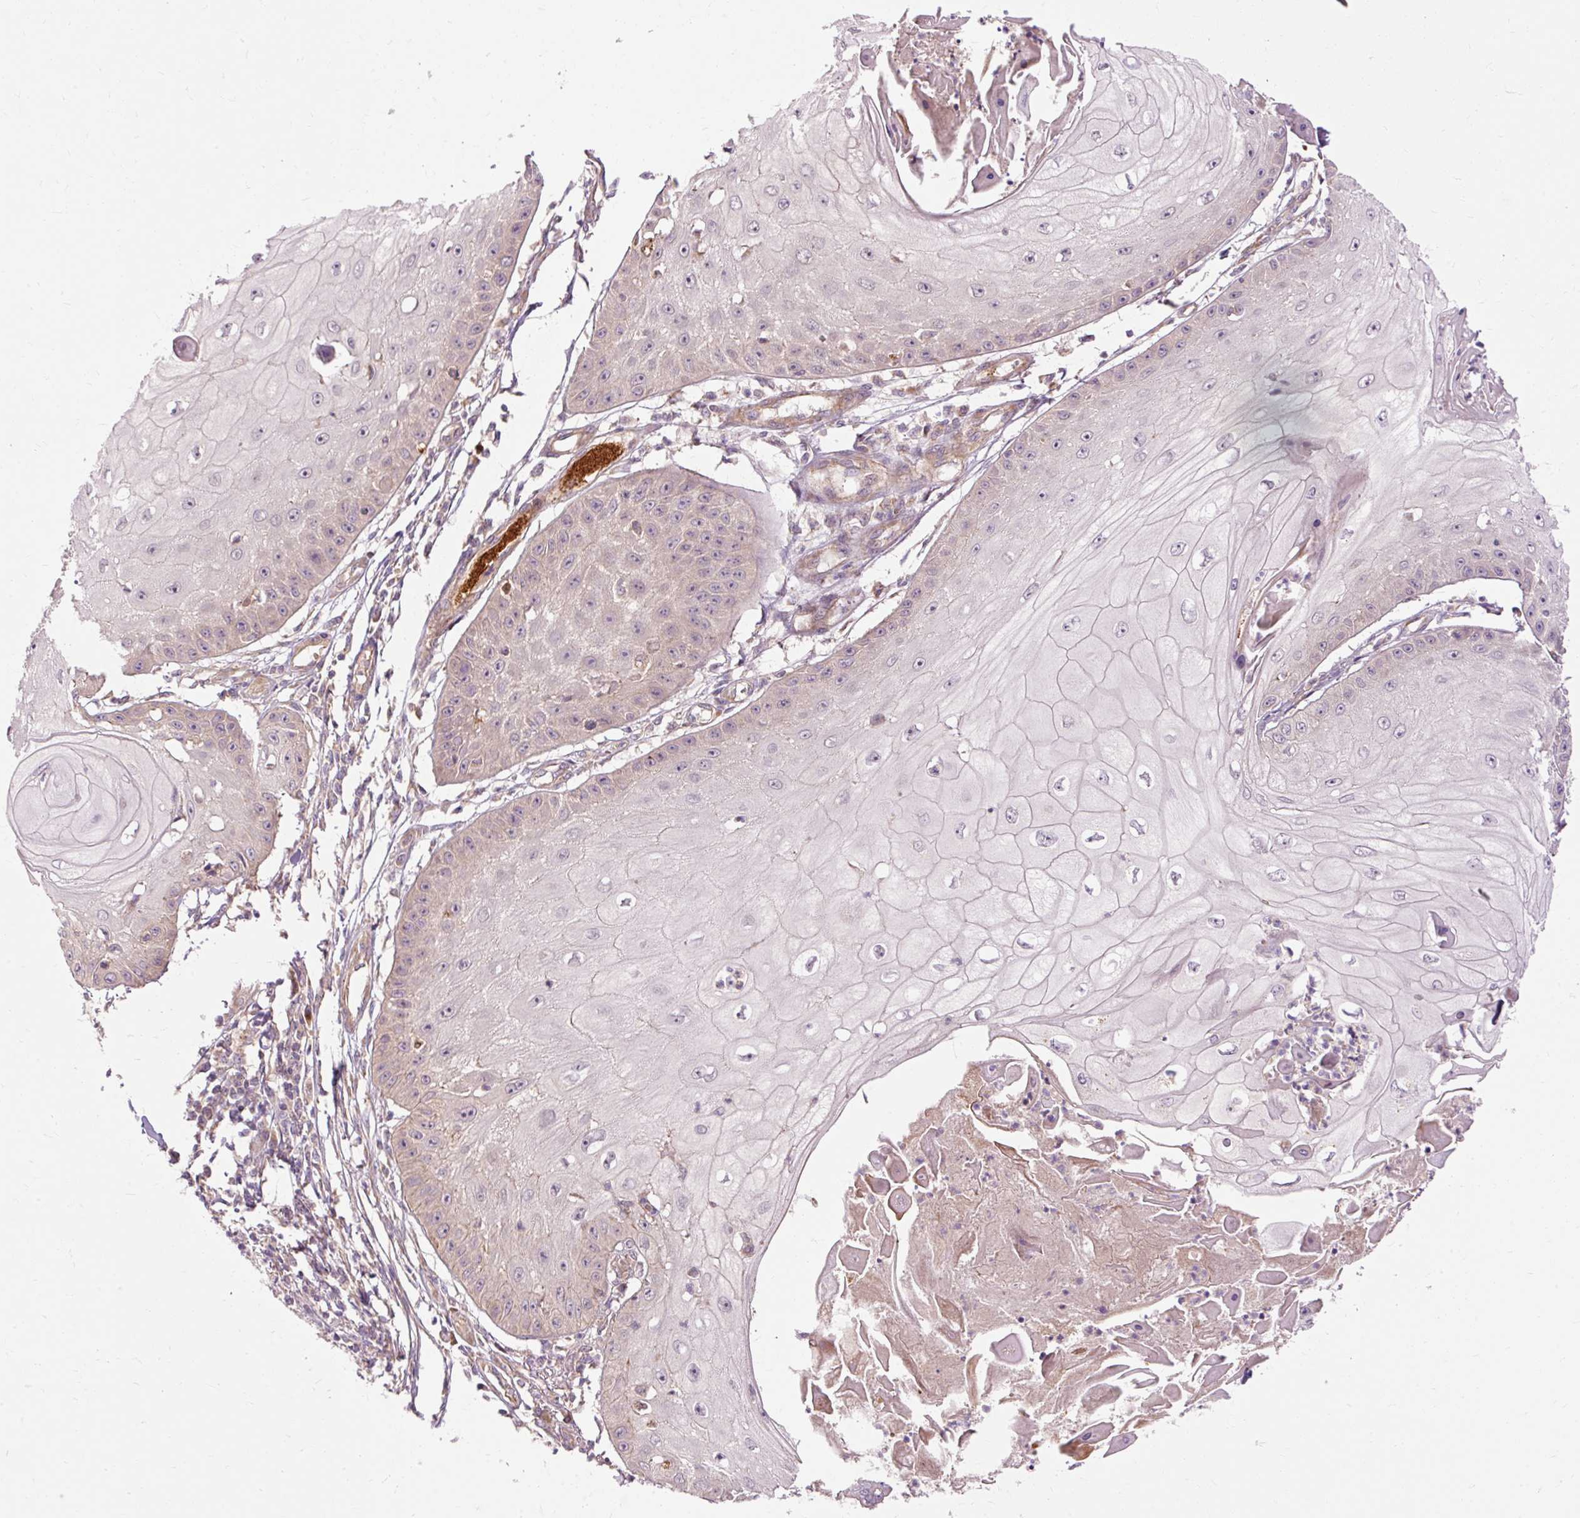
{"staining": {"intensity": "negative", "quantity": "none", "location": "none"}, "tissue": "skin cancer", "cell_type": "Tumor cells", "image_type": "cancer", "snomed": [{"axis": "morphology", "description": "Squamous cell carcinoma, NOS"}, {"axis": "topography", "description": "Skin"}], "caption": "Immunohistochemical staining of skin squamous cell carcinoma reveals no significant staining in tumor cells.", "gene": "RIPOR3", "patient": {"sex": "male", "age": 70}}